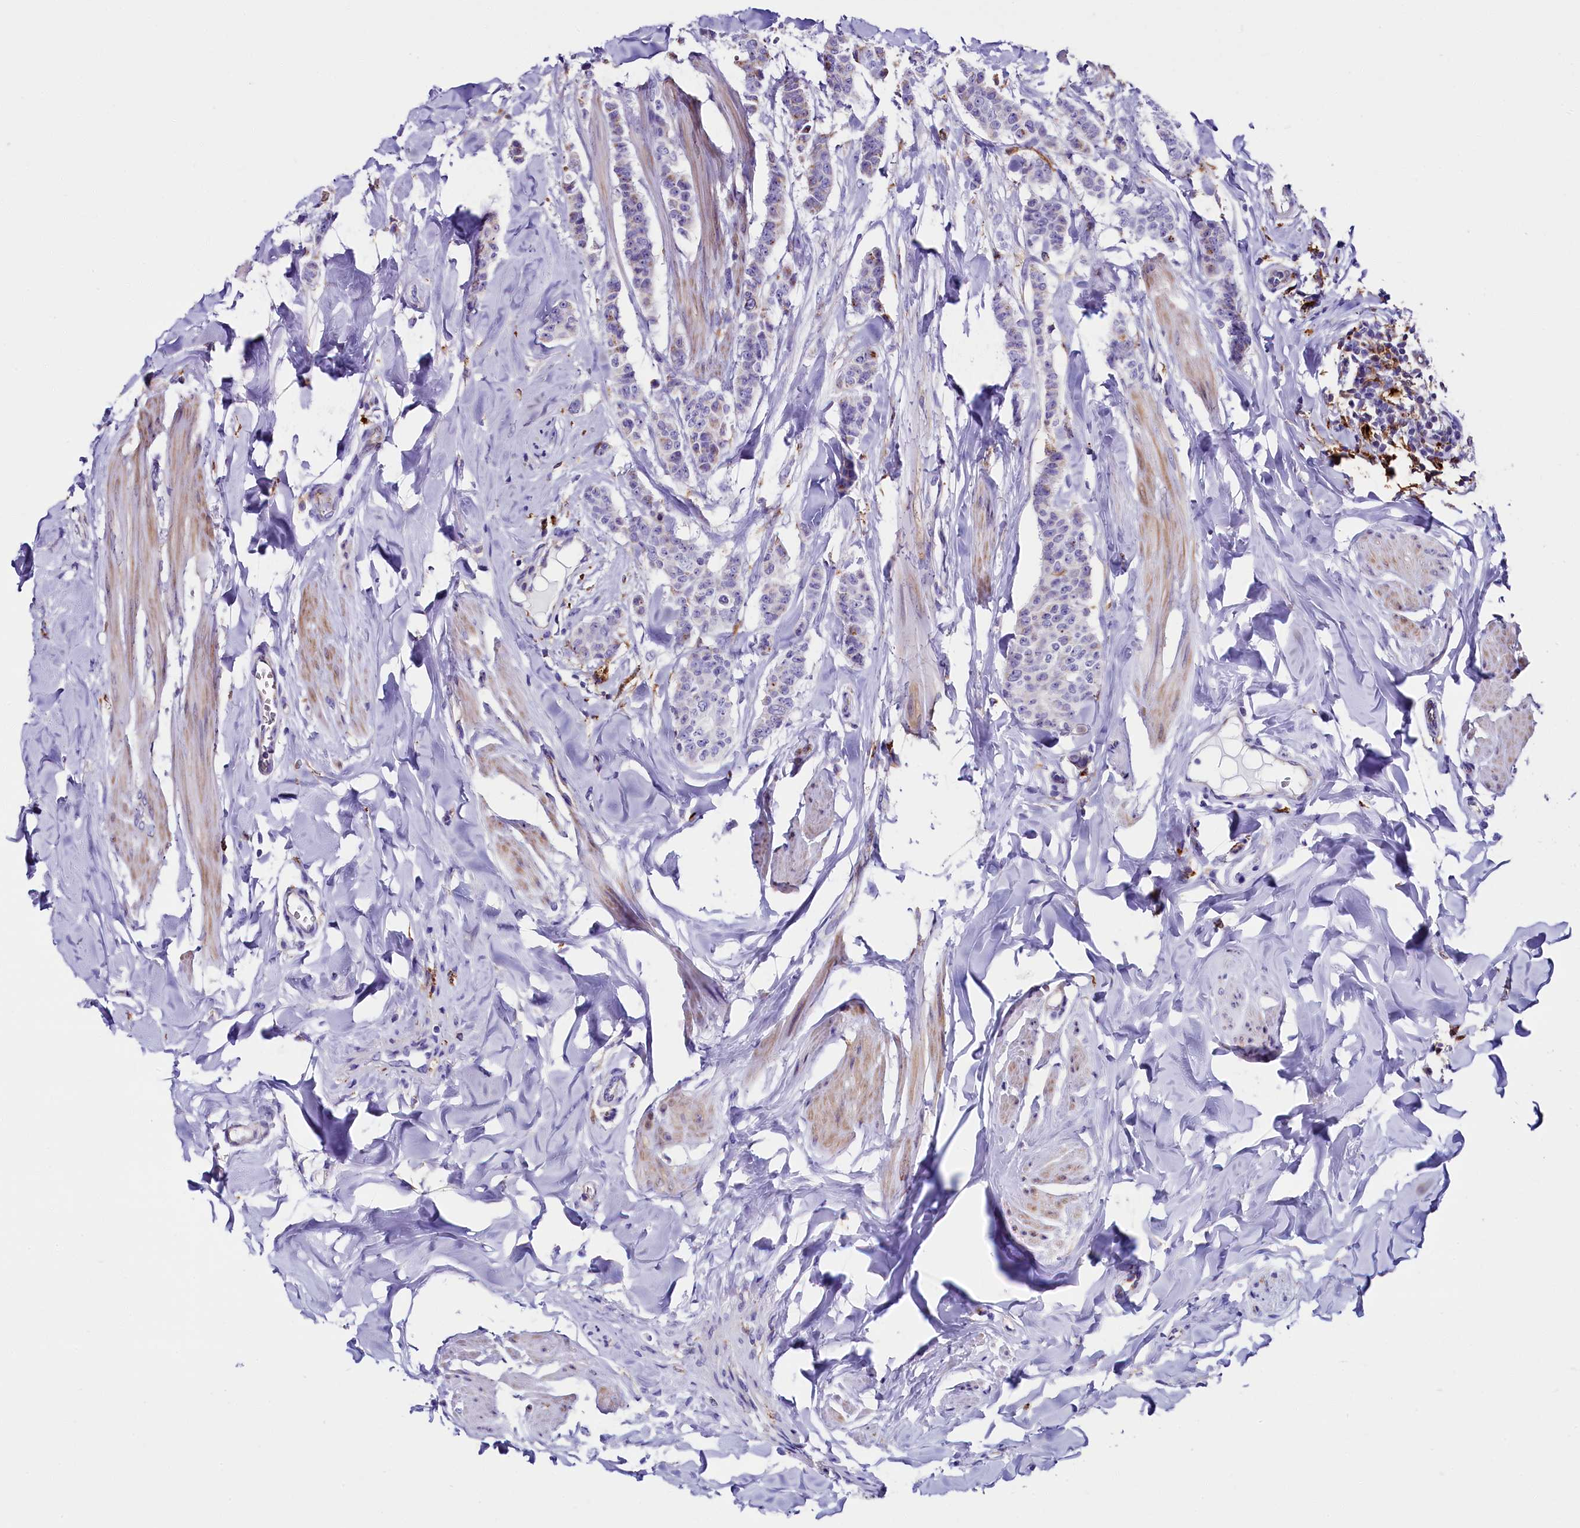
{"staining": {"intensity": "negative", "quantity": "none", "location": "none"}, "tissue": "breast cancer", "cell_type": "Tumor cells", "image_type": "cancer", "snomed": [{"axis": "morphology", "description": "Duct carcinoma"}, {"axis": "topography", "description": "Breast"}], "caption": "Breast cancer stained for a protein using immunohistochemistry exhibits no positivity tumor cells.", "gene": "IL20RA", "patient": {"sex": "female", "age": 40}}